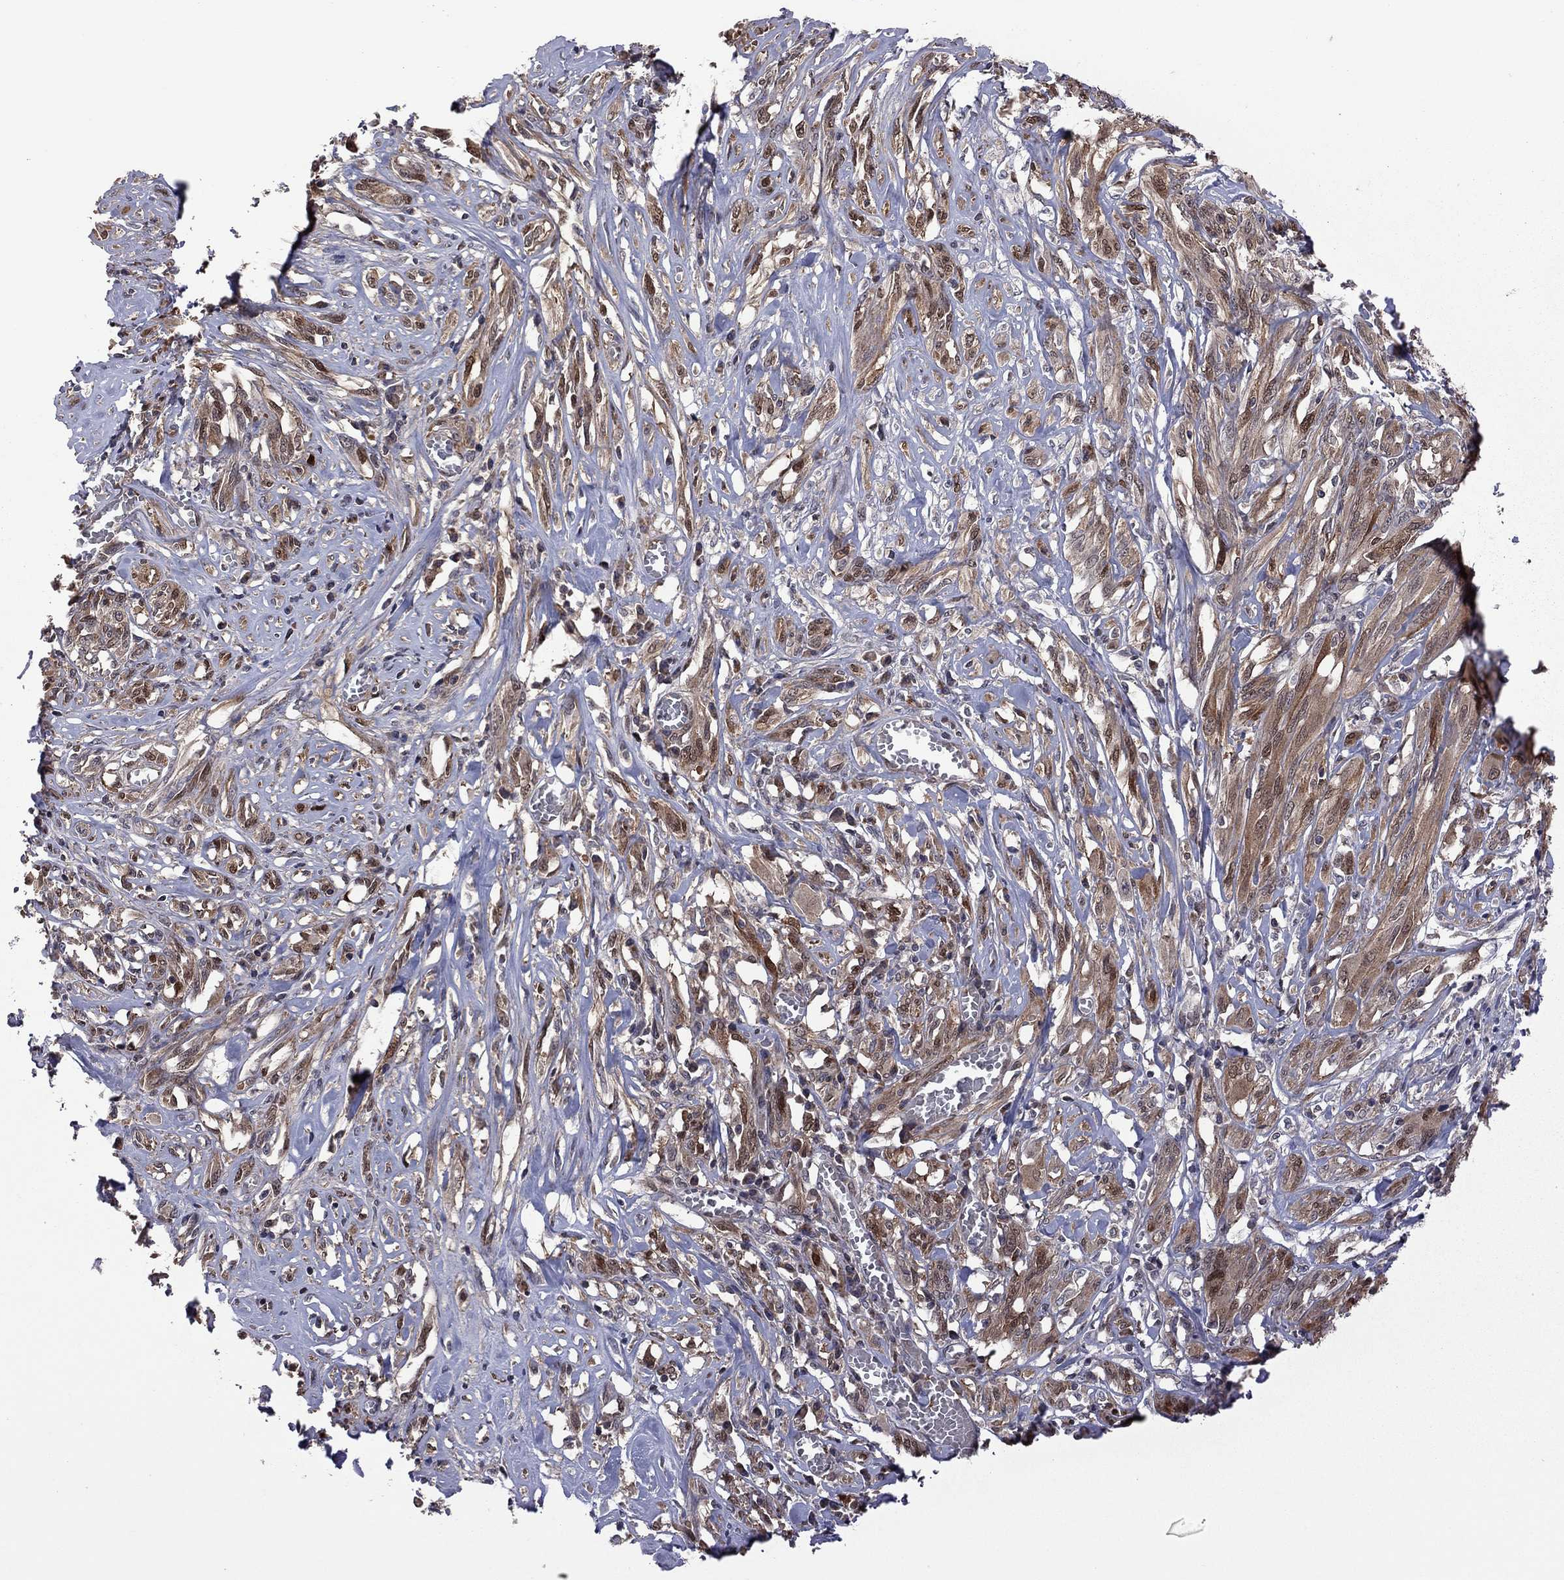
{"staining": {"intensity": "strong", "quantity": "25%-75%", "location": "cytoplasmic/membranous"}, "tissue": "melanoma", "cell_type": "Tumor cells", "image_type": "cancer", "snomed": [{"axis": "morphology", "description": "Malignant melanoma, NOS"}, {"axis": "topography", "description": "Skin"}], "caption": "Melanoma stained with a protein marker demonstrates strong staining in tumor cells.", "gene": "GPAA1", "patient": {"sex": "female", "age": 91}}